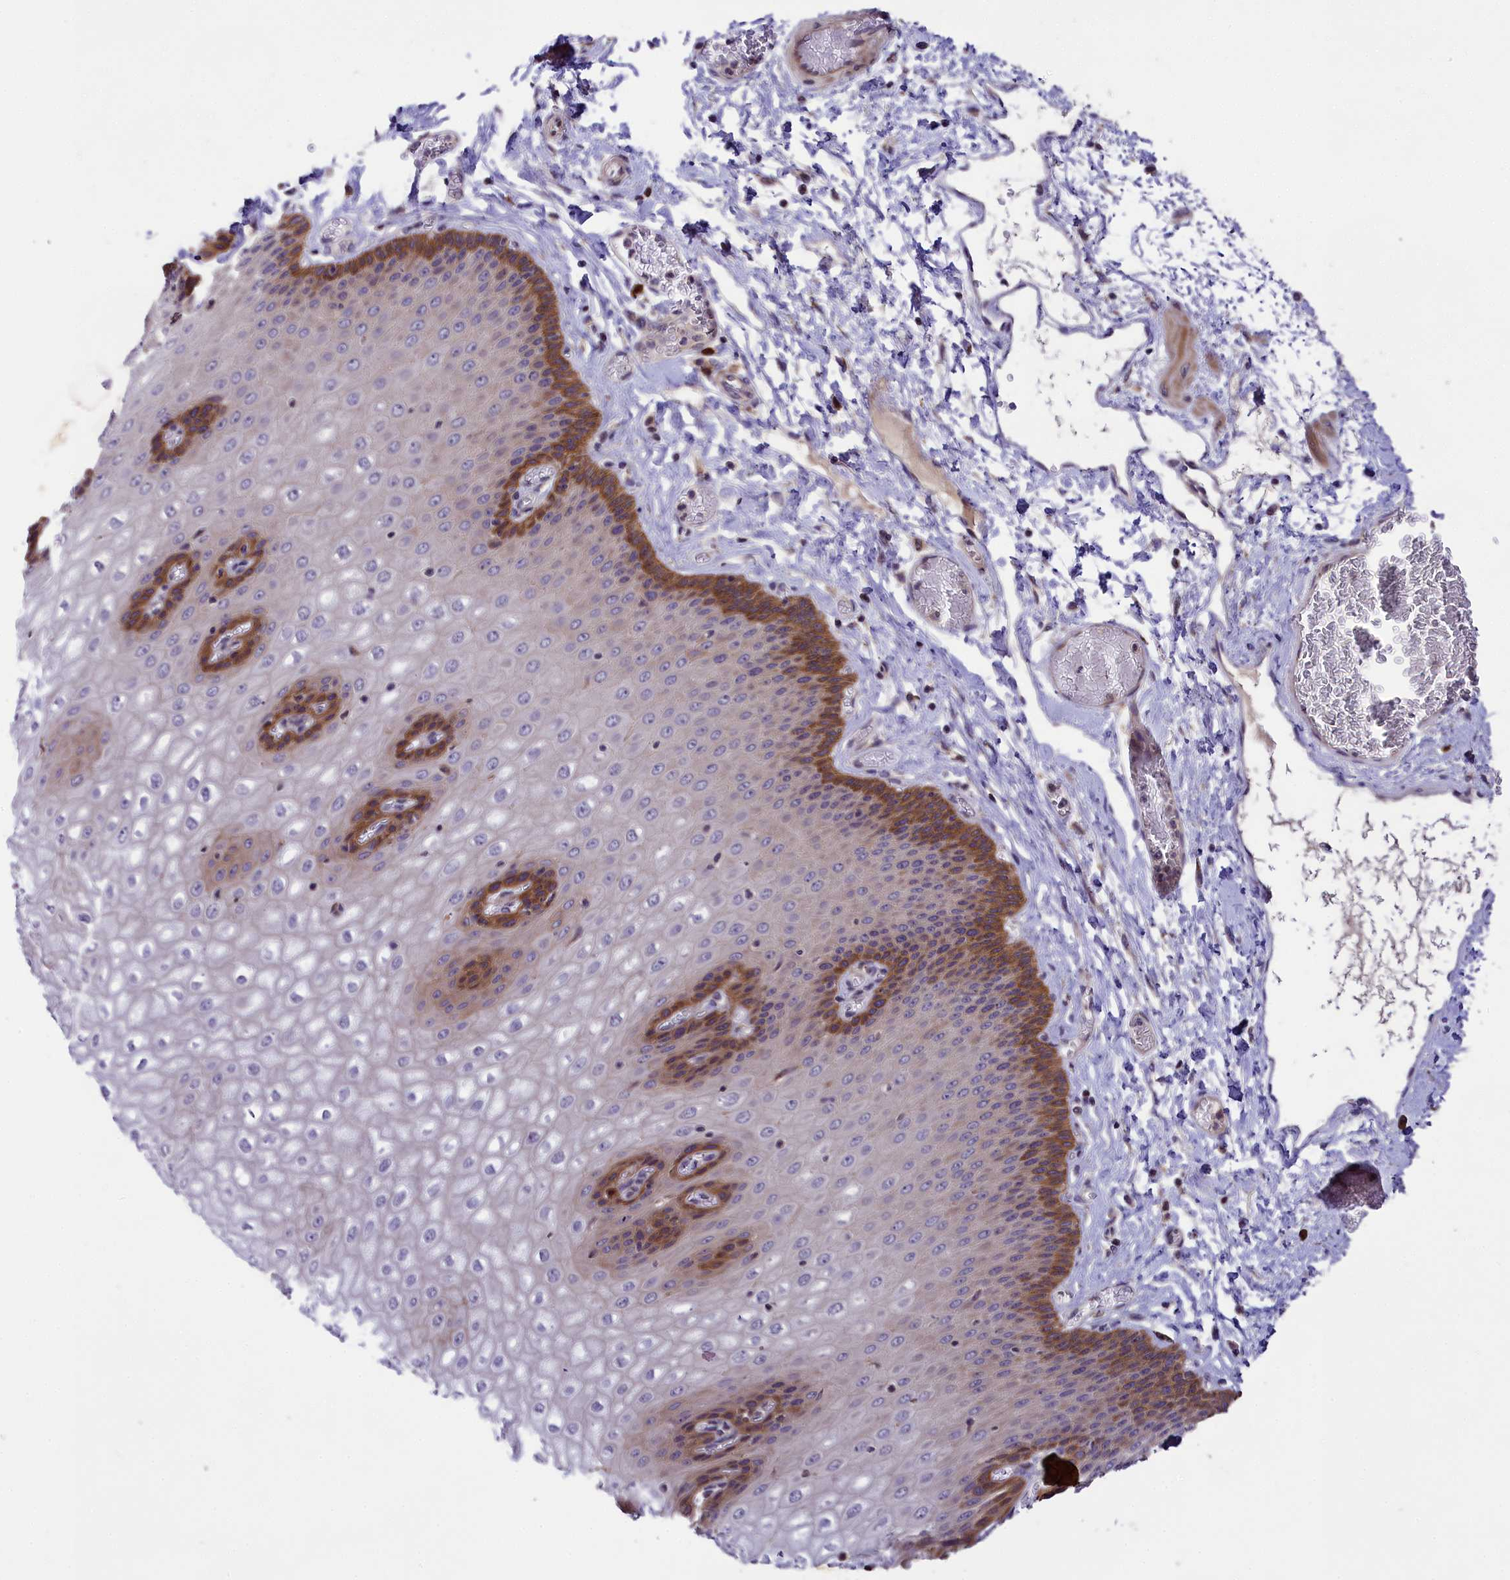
{"staining": {"intensity": "strong", "quantity": "<25%", "location": "cytoplasmic/membranous"}, "tissue": "esophagus", "cell_type": "Squamous epithelial cells", "image_type": "normal", "snomed": [{"axis": "morphology", "description": "Normal tissue, NOS"}, {"axis": "topography", "description": "Esophagus"}], "caption": "Benign esophagus was stained to show a protein in brown. There is medium levels of strong cytoplasmic/membranous positivity in about <25% of squamous epithelial cells. (DAB IHC with brightfield microscopy, high magnification).", "gene": "ABCC10", "patient": {"sex": "male", "age": 60}}